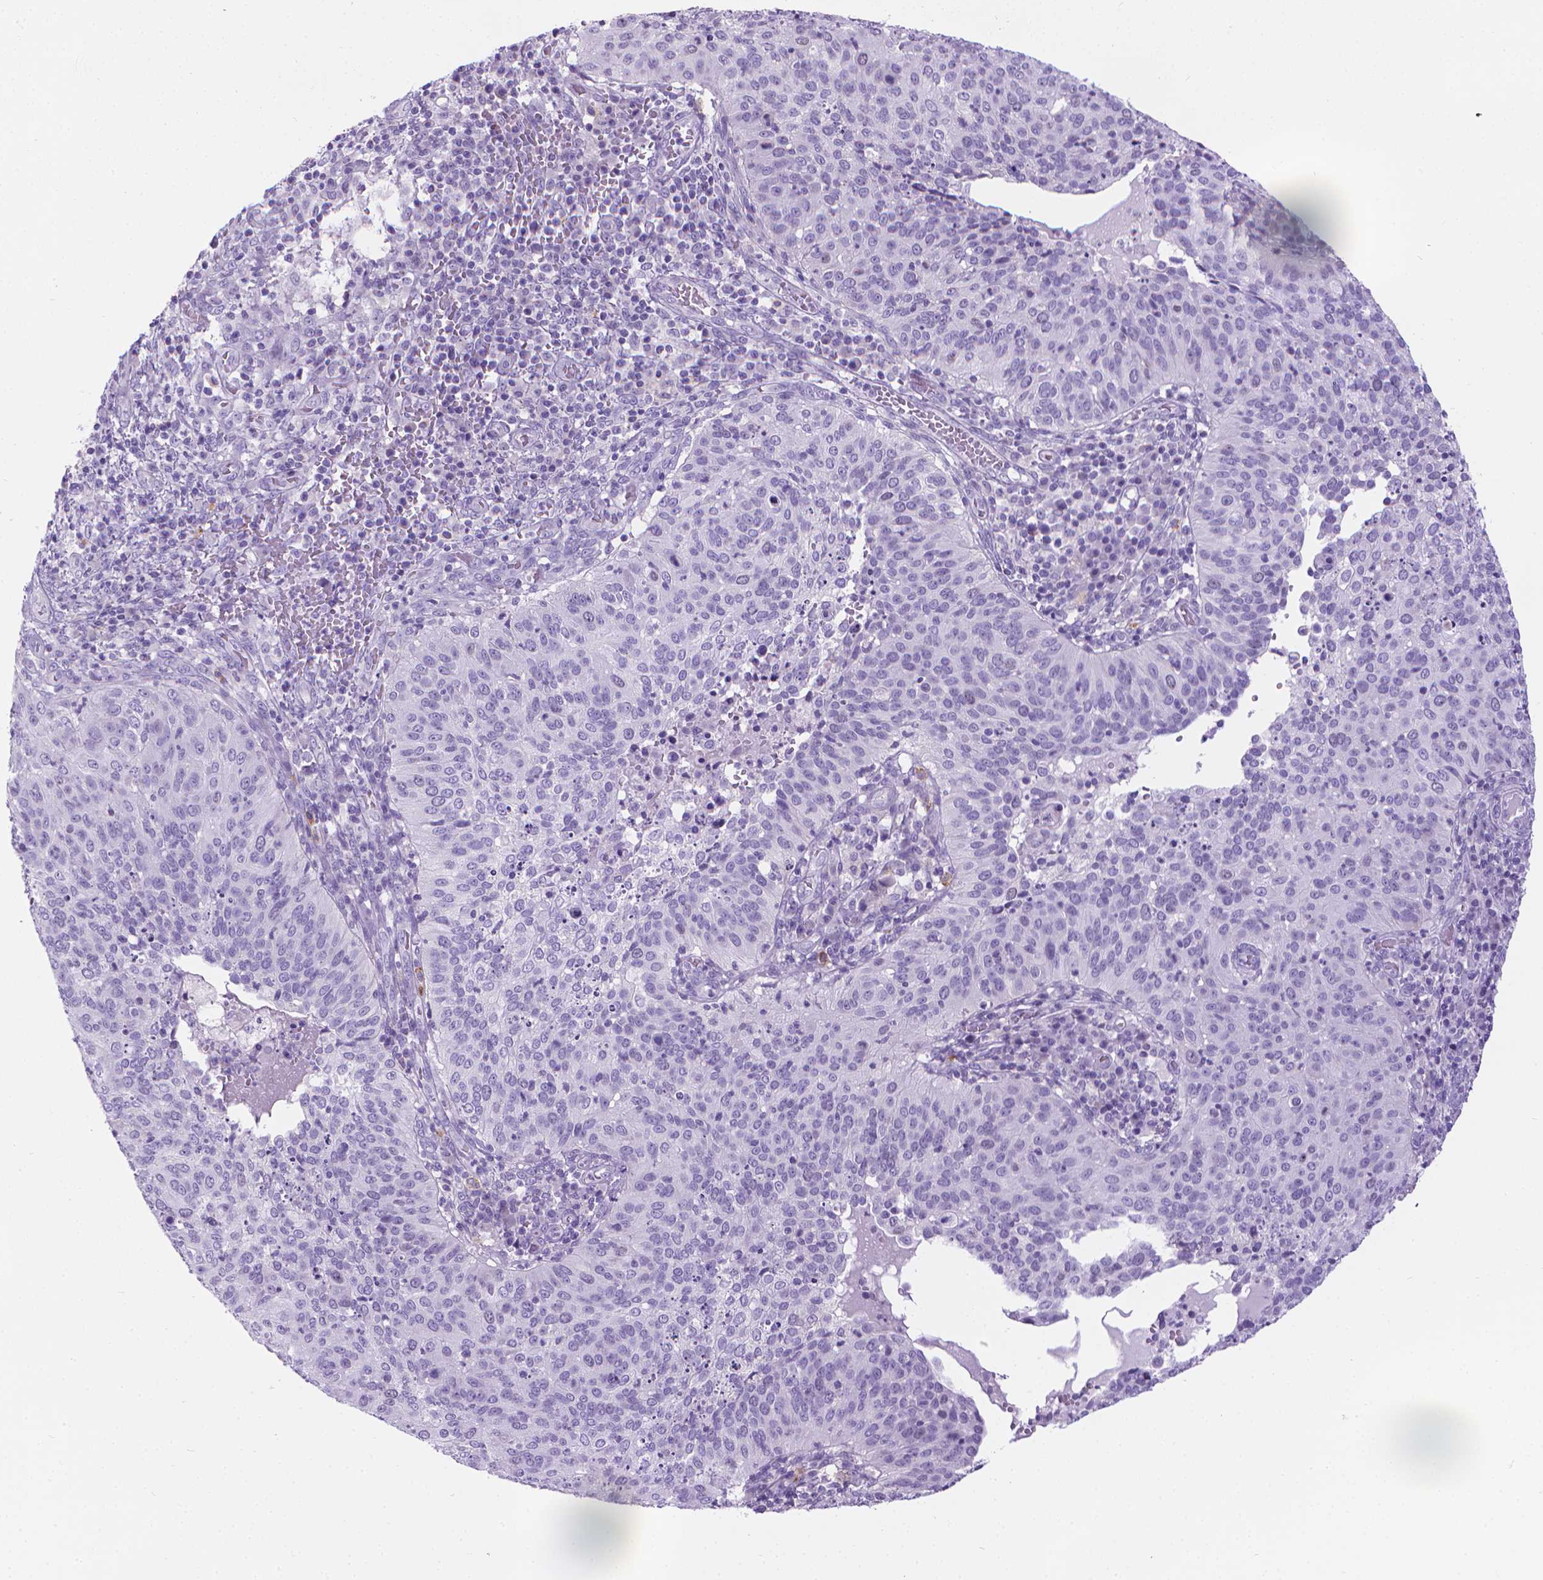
{"staining": {"intensity": "negative", "quantity": "none", "location": "none"}, "tissue": "cervical cancer", "cell_type": "Tumor cells", "image_type": "cancer", "snomed": [{"axis": "morphology", "description": "Squamous cell carcinoma, NOS"}, {"axis": "topography", "description": "Cervix"}], "caption": "Tumor cells are negative for brown protein staining in cervical cancer (squamous cell carcinoma).", "gene": "SPAG6", "patient": {"sex": "female", "age": 39}}